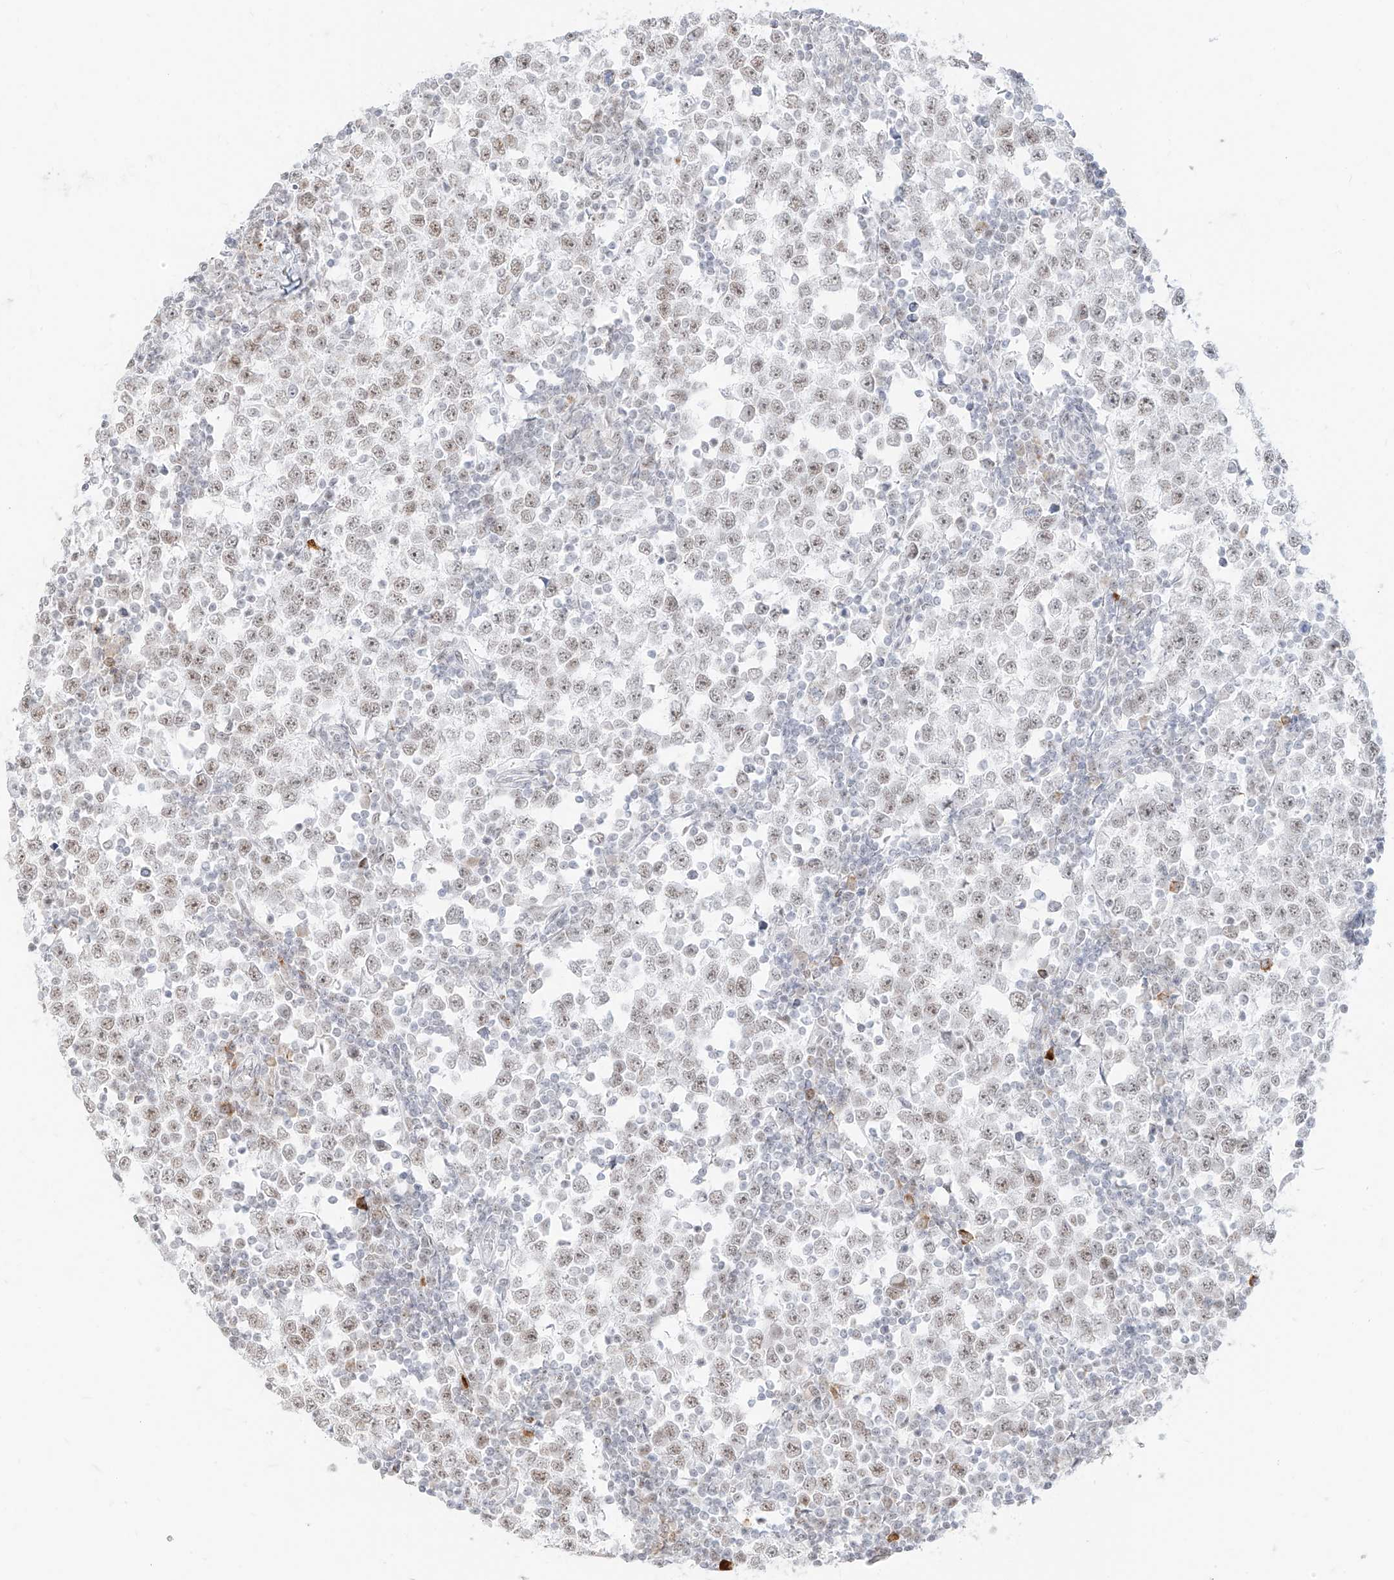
{"staining": {"intensity": "moderate", "quantity": "25%-75%", "location": "nuclear"}, "tissue": "testis cancer", "cell_type": "Tumor cells", "image_type": "cancer", "snomed": [{"axis": "morphology", "description": "Seminoma, NOS"}, {"axis": "topography", "description": "Testis"}], "caption": "Immunohistochemistry (DAB (3,3'-diaminobenzidine)) staining of human seminoma (testis) displays moderate nuclear protein positivity in about 25%-75% of tumor cells.", "gene": "SUPT5H", "patient": {"sex": "male", "age": 65}}